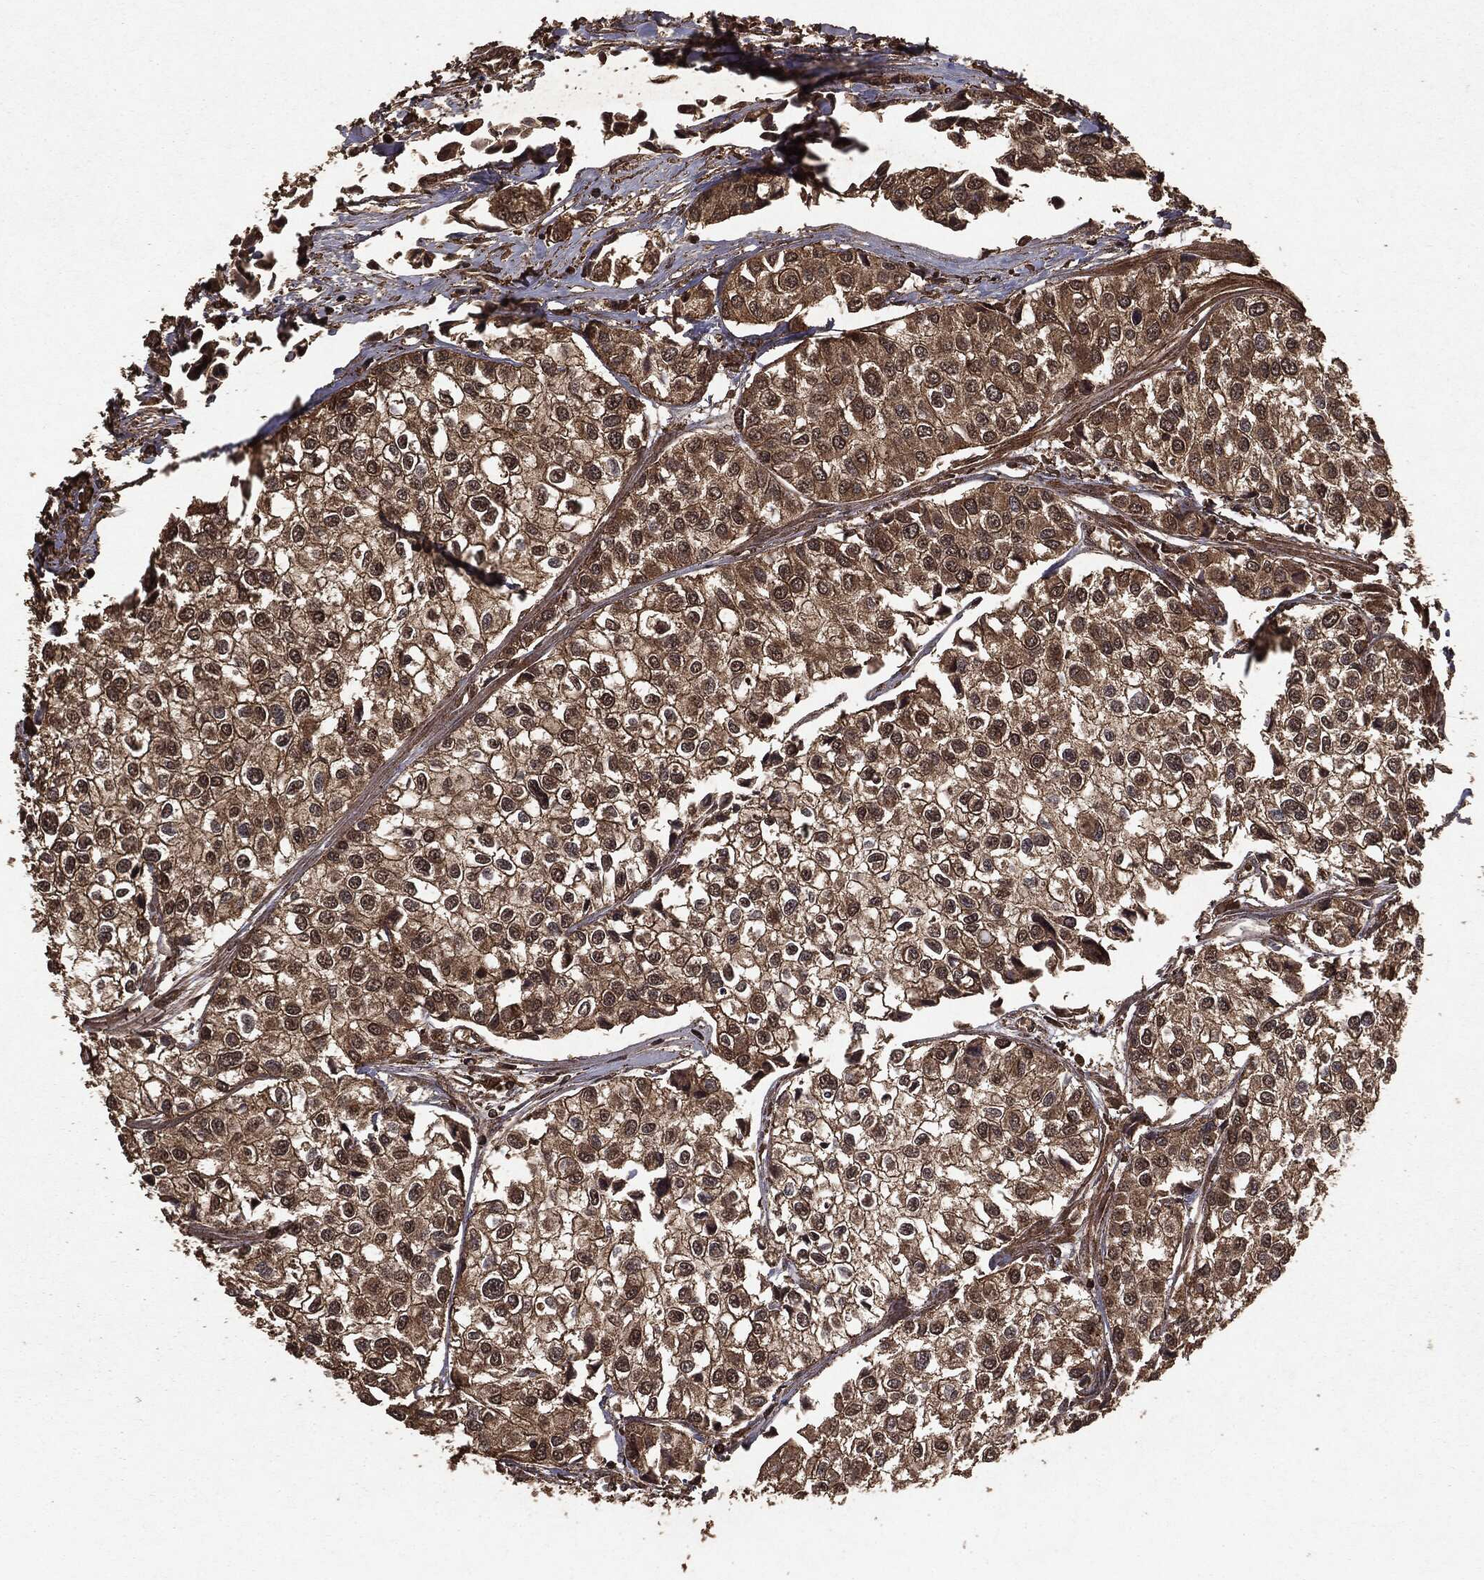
{"staining": {"intensity": "moderate", "quantity": ">75%", "location": "cytoplasmic/membranous"}, "tissue": "urothelial cancer", "cell_type": "Tumor cells", "image_type": "cancer", "snomed": [{"axis": "morphology", "description": "Urothelial carcinoma, High grade"}, {"axis": "topography", "description": "Urinary bladder"}], "caption": "Urothelial cancer stained with a brown dye reveals moderate cytoplasmic/membranous positive expression in approximately >75% of tumor cells.", "gene": "NME1", "patient": {"sex": "male", "age": 73}}